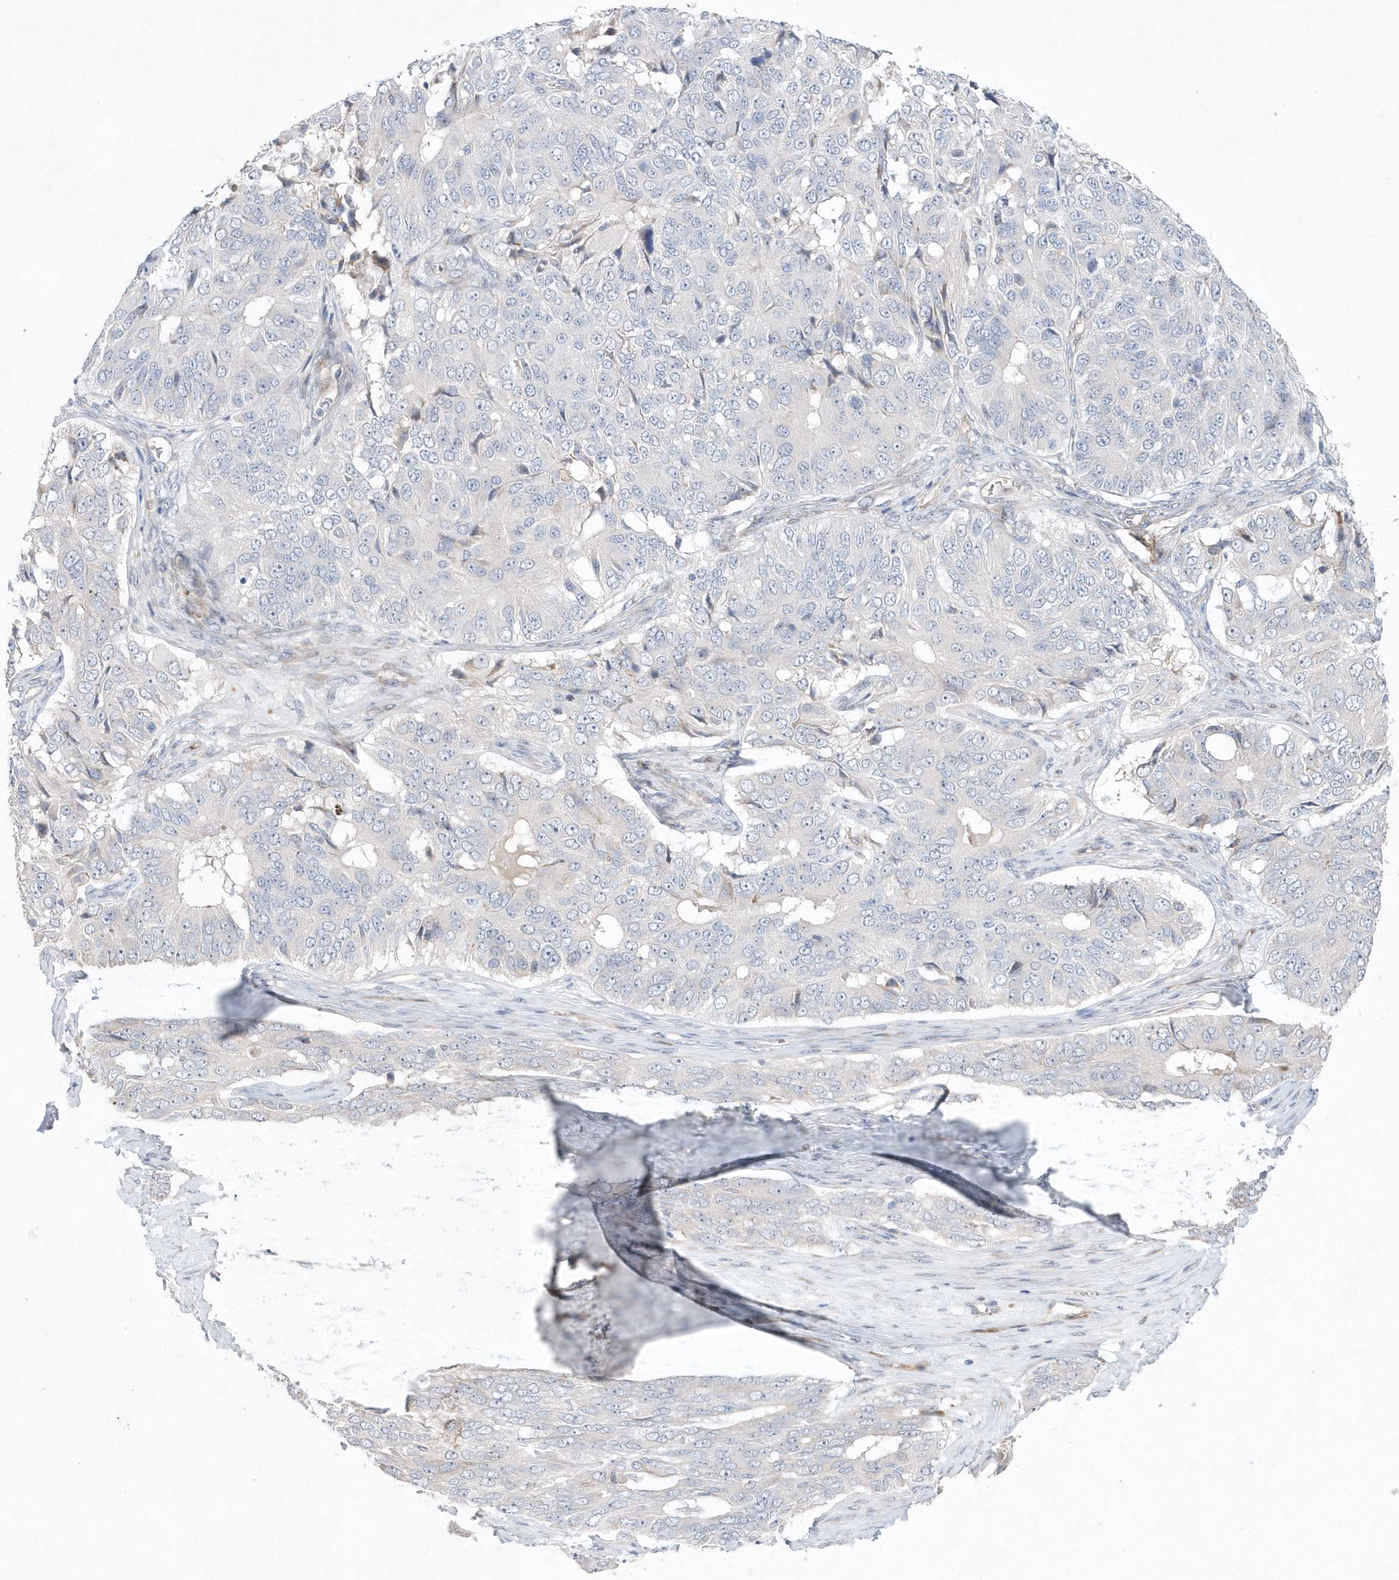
{"staining": {"intensity": "negative", "quantity": "none", "location": "none"}, "tissue": "ovarian cancer", "cell_type": "Tumor cells", "image_type": "cancer", "snomed": [{"axis": "morphology", "description": "Carcinoma, endometroid"}, {"axis": "topography", "description": "Ovary"}], "caption": "Immunohistochemistry (IHC) micrograph of neoplastic tissue: human endometroid carcinoma (ovarian) stained with DAB (3,3'-diaminobenzidine) exhibits no significant protein expression in tumor cells.", "gene": "TMEM132B", "patient": {"sex": "female", "age": 51}}